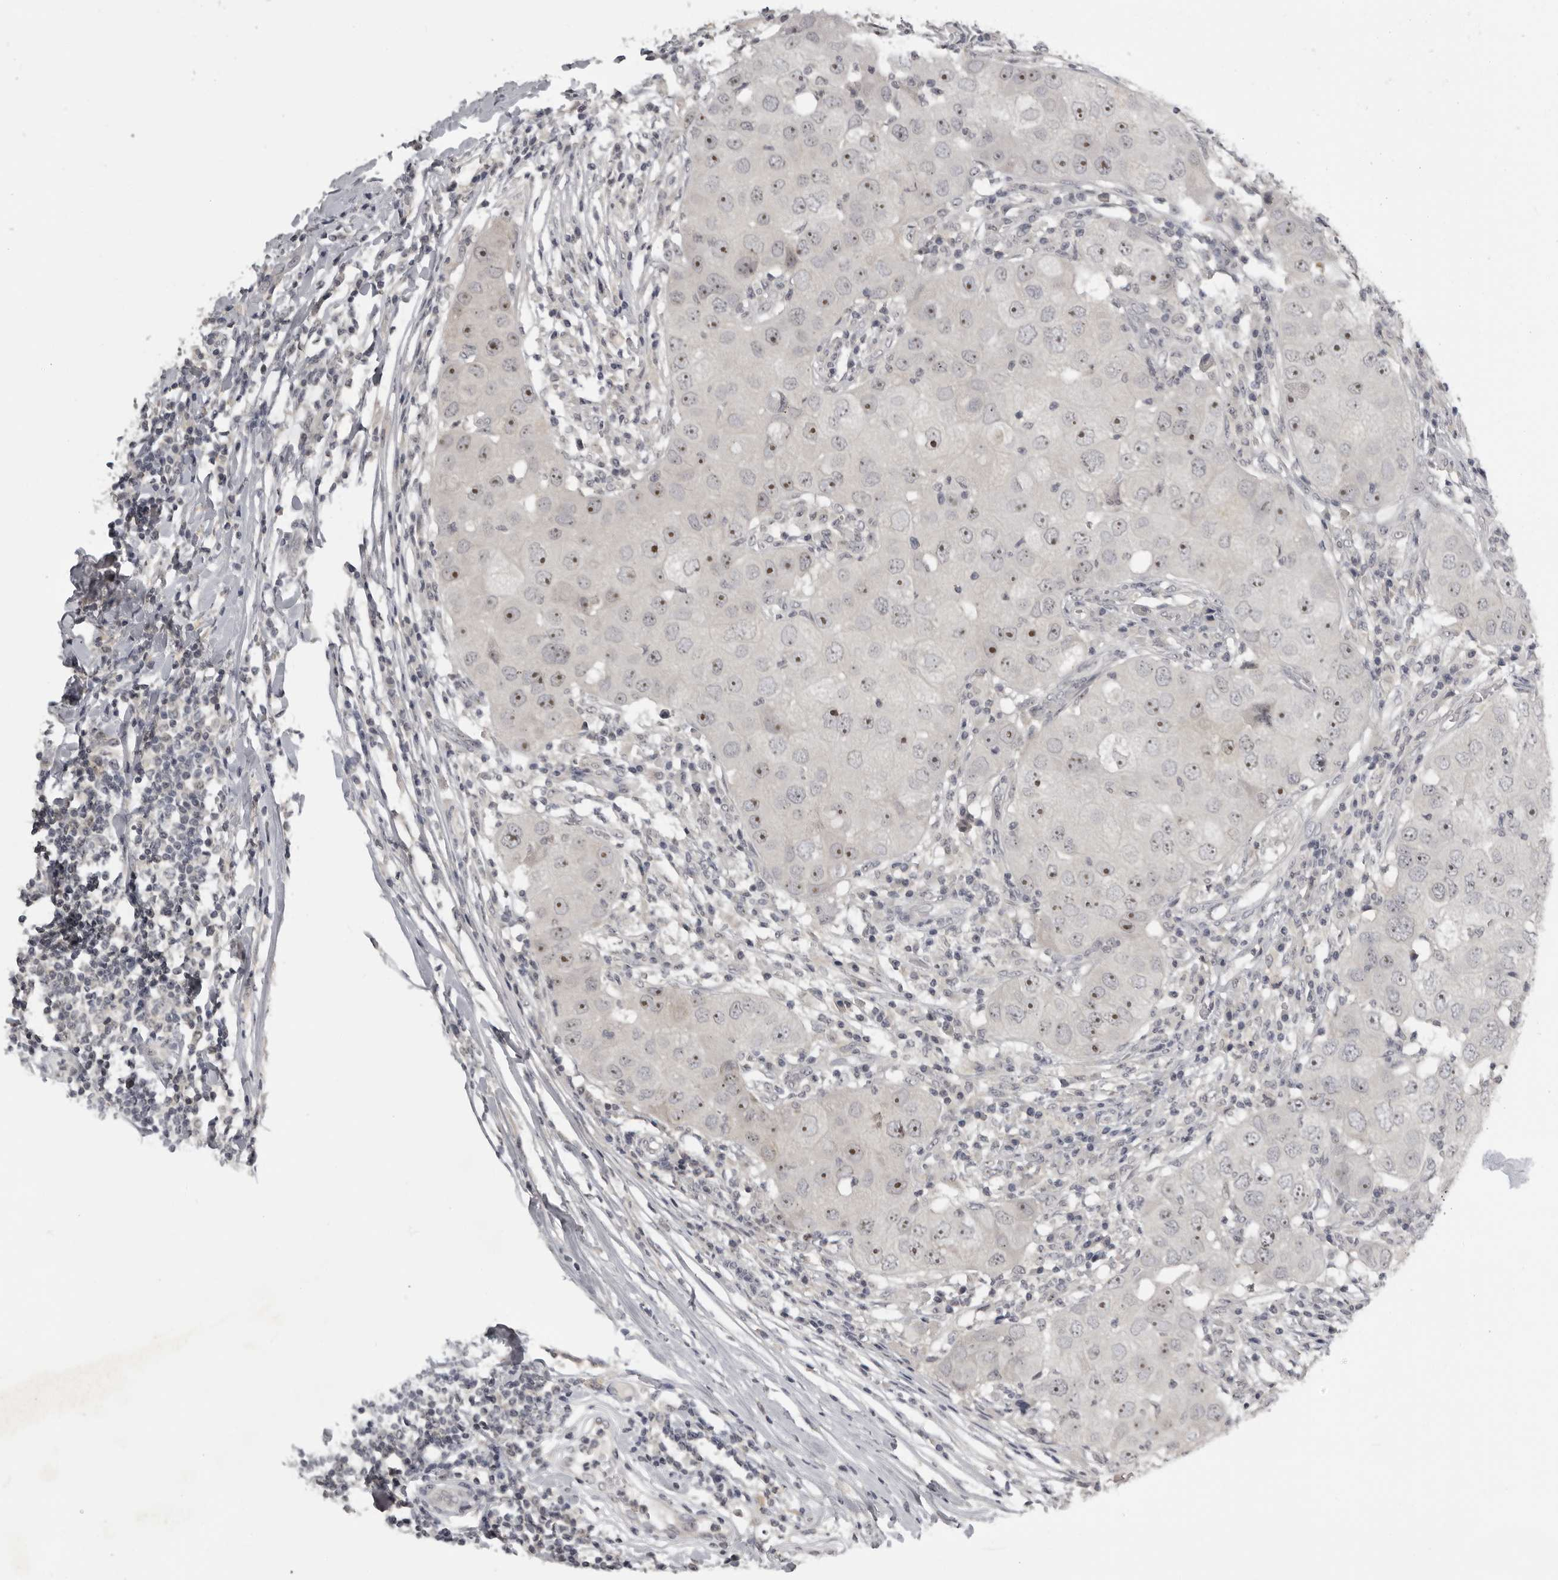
{"staining": {"intensity": "moderate", "quantity": "25%-75%", "location": "nuclear"}, "tissue": "breast cancer", "cell_type": "Tumor cells", "image_type": "cancer", "snomed": [{"axis": "morphology", "description": "Duct carcinoma"}, {"axis": "topography", "description": "Breast"}], "caption": "There is medium levels of moderate nuclear positivity in tumor cells of breast cancer (infiltrating ductal carcinoma), as demonstrated by immunohistochemical staining (brown color).", "gene": "MRTO4", "patient": {"sex": "female", "age": 27}}